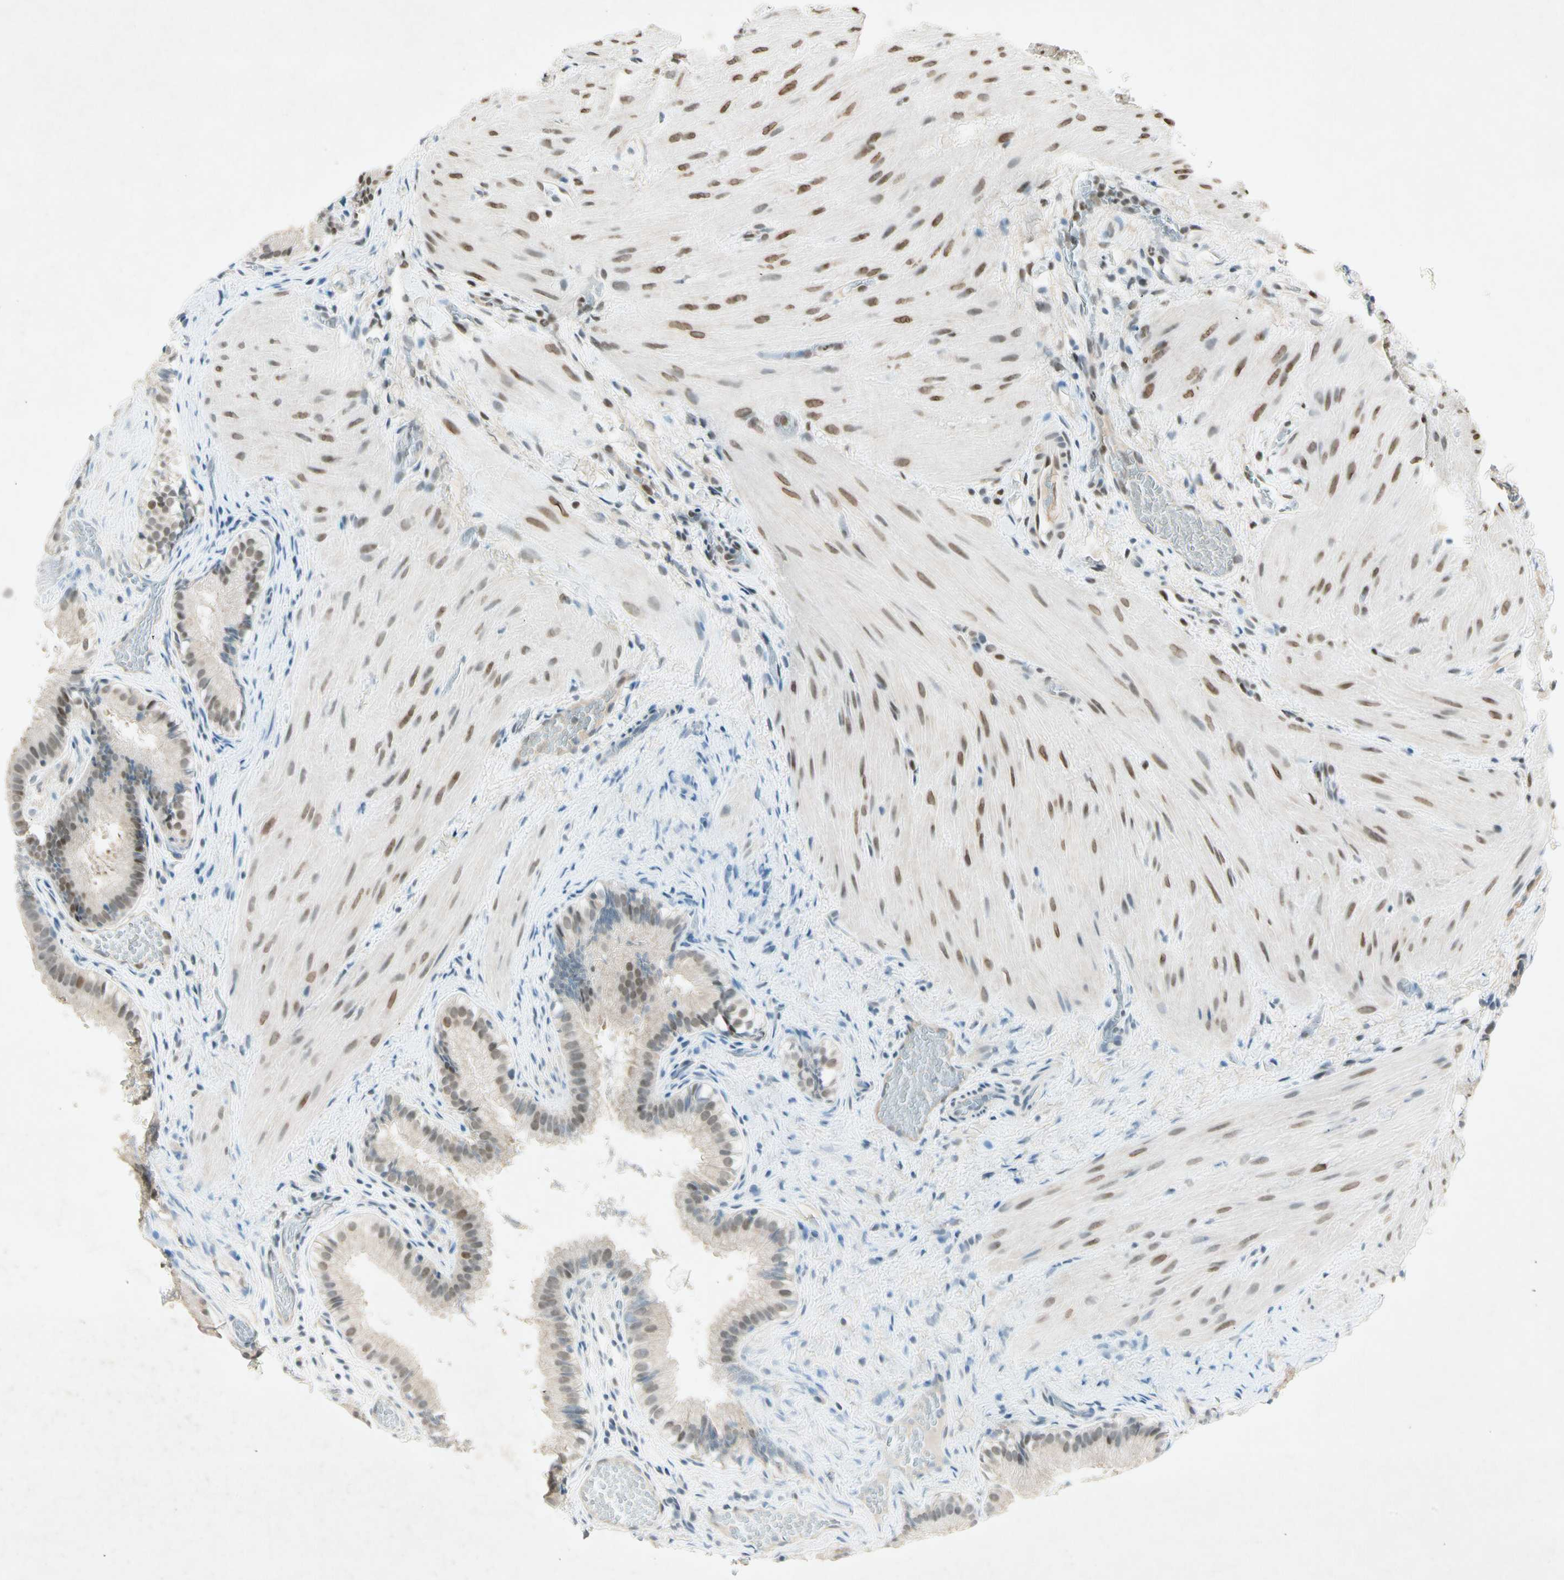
{"staining": {"intensity": "strong", "quantity": "25%-75%", "location": "nuclear"}, "tissue": "gallbladder", "cell_type": "Glandular cells", "image_type": "normal", "snomed": [{"axis": "morphology", "description": "Normal tissue, NOS"}, {"axis": "topography", "description": "Gallbladder"}], "caption": "A photomicrograph of gallbladder stained for a protein displays strong nuclear brown staining in glandular cells. The staining was performed using DAB to visualize the protein expression in brown, while the nuclei were stained in blue with hematoxylin (Magnification: 20x).", "gene": "RNF43", "patient": {"sex": "female", "age": 26}}